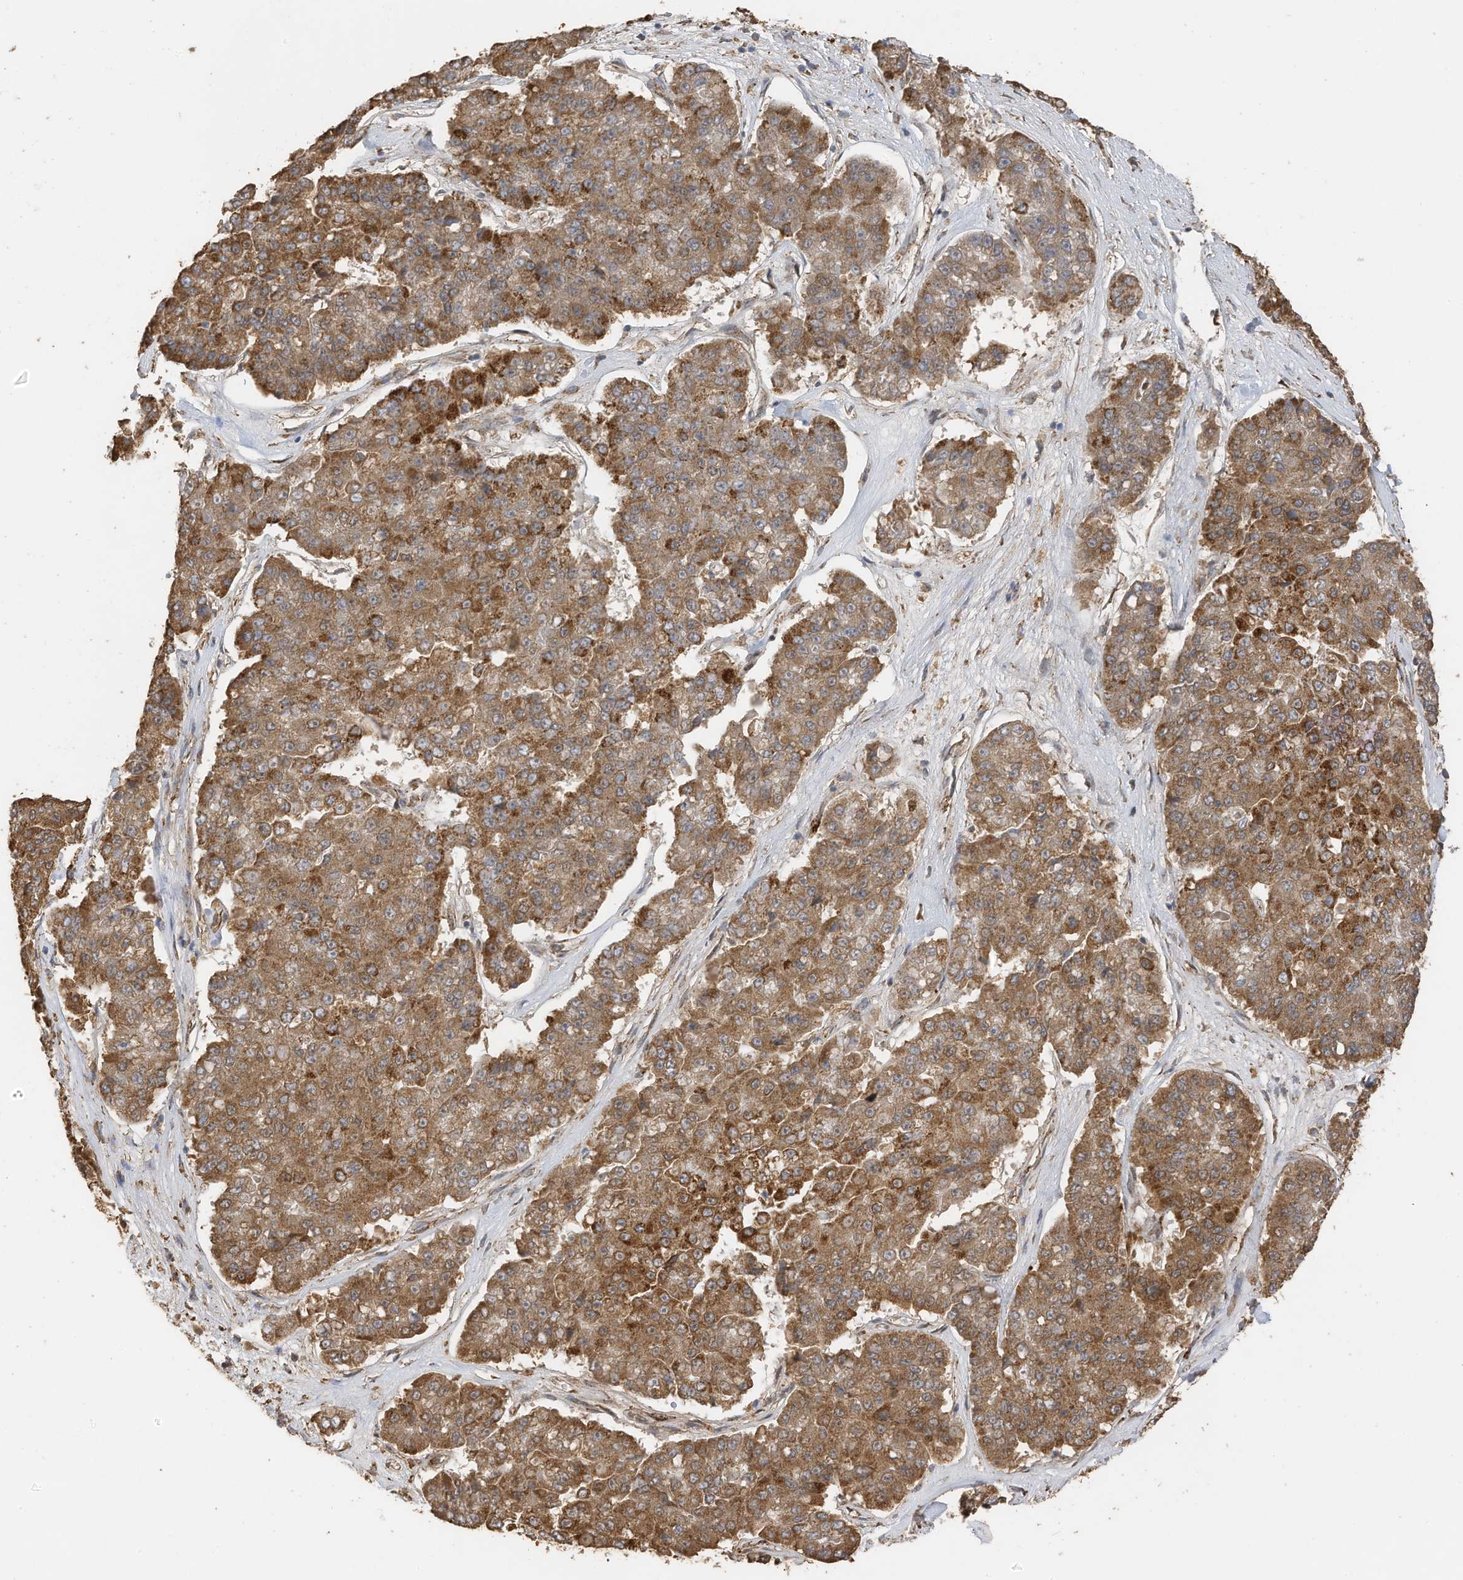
{"staining": {"intensity": "moderate", "quantity": ">75%", "location": "cytoplasmic/membranous"}, "tissue": "pancreatic cancer", "cell_type": "Tumor cells", "image_type": "cancer", "snomed": [{"axis": "morphology", "description": "Adenocarcinoma, NOS"}, {"axis": "topography", "description": "Pancreas"}], "caption": "Pancreatic cancer (adenocarcinoma) stained with a protein marker reveals moderate staining in tumor cells.", "gene": "ERLEC1", "patient": {"sex": "male", "age": 50}}